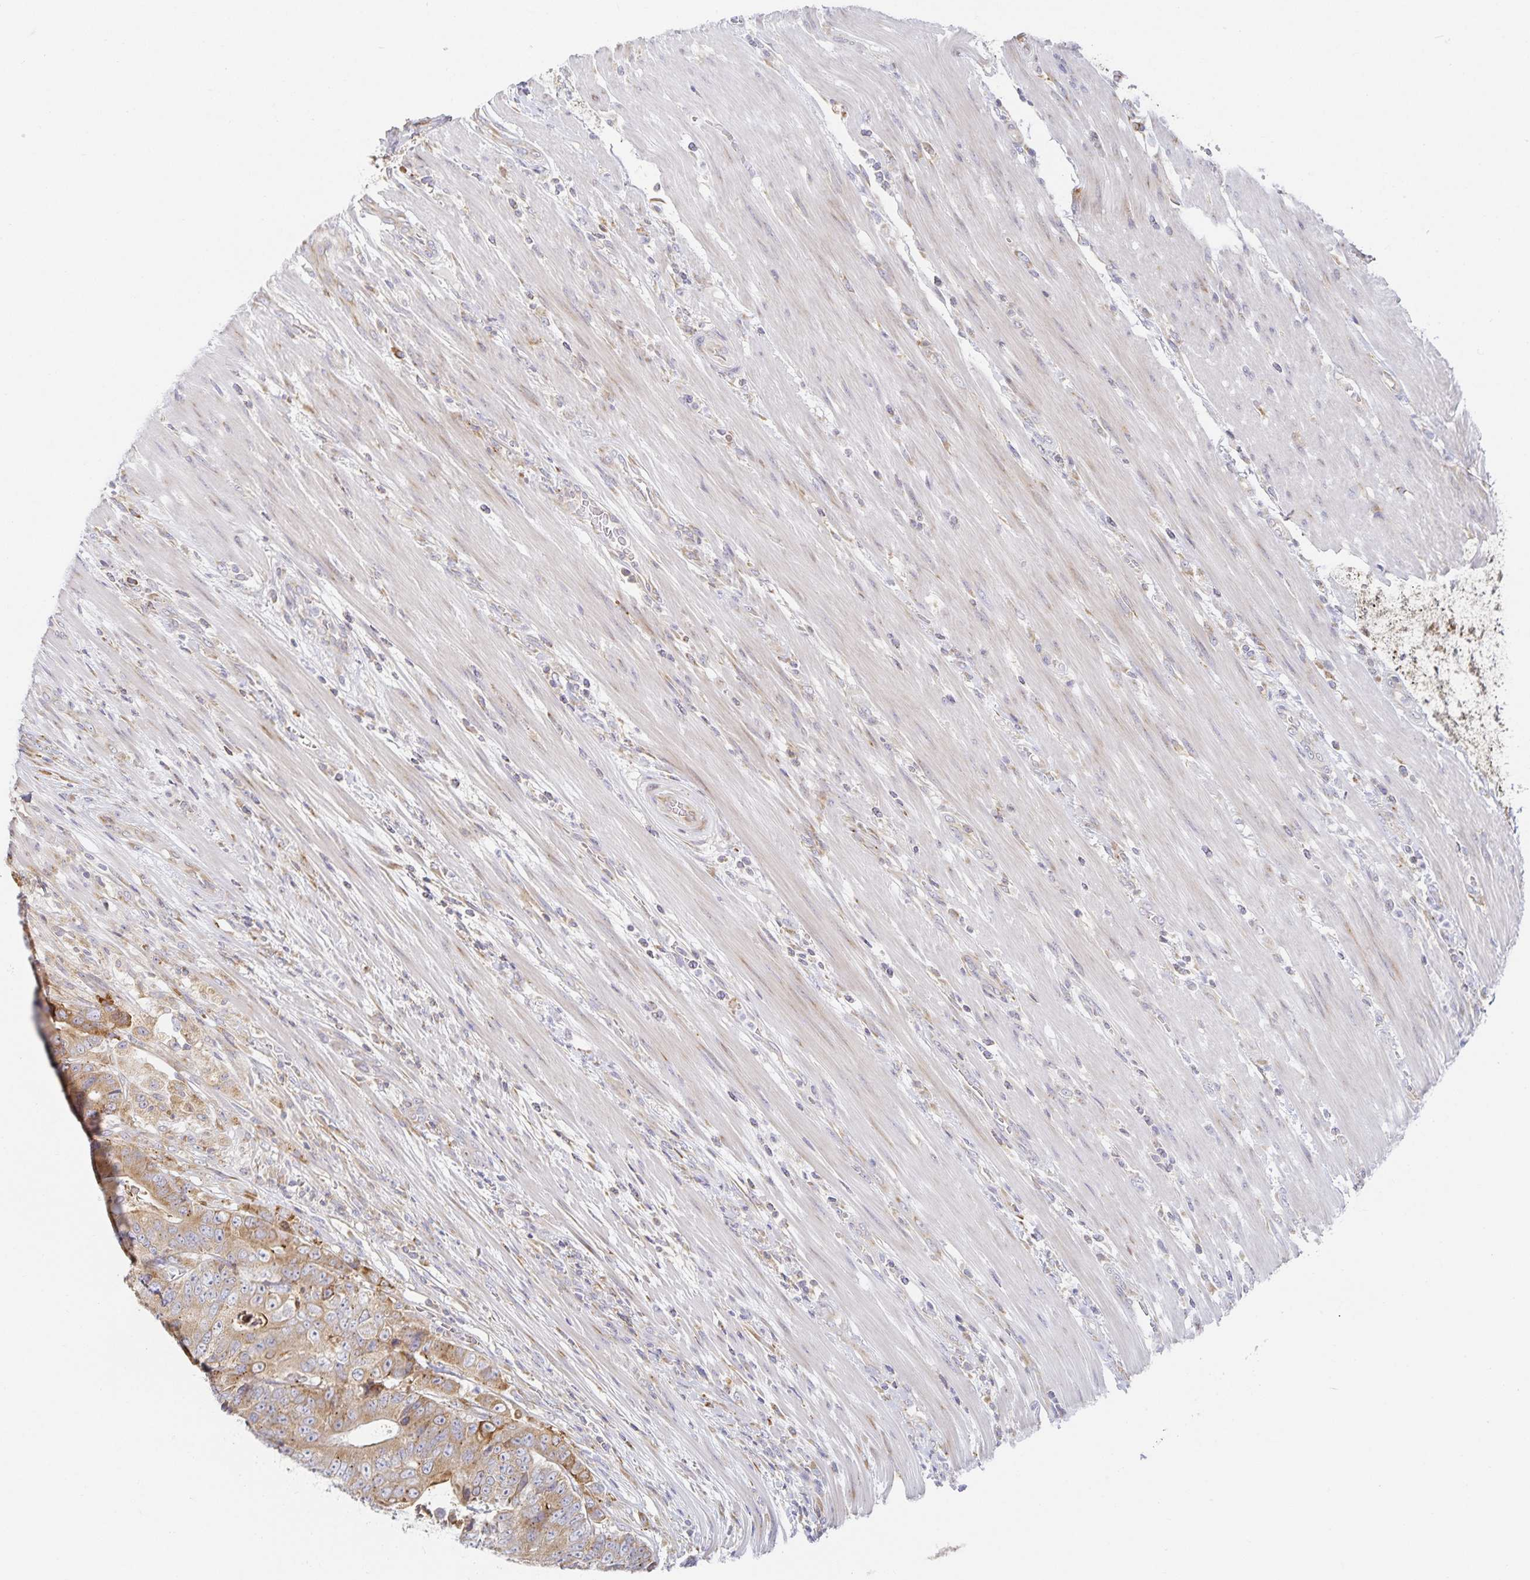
{"staining": {"intensity": "weak", "quantity": ">75%", "location": "cytoplasmic/membranous"}, "tissue": "colorectal cancer", "cell_type": "Tumor cells", "image_type": "cancer", "snomed": [{"axis": "morphology", "description": "Adenocarcinoma, NOS"}, {"axis": "topography", "description": "Colon"}], "caption": "Immunohistochemistry (DAB) staining of colorectal adenocarcinoma reveals weak cytoplasmic/membranous protein positivity in approximately >75% of tumor cells. The staining is performed using DAB brown chromogen to label protein expression. The nuclei are counter-stained blue using hematoxylin.", "gene": "NOMO1", "patient": {"sex": "female", "age": 48}}